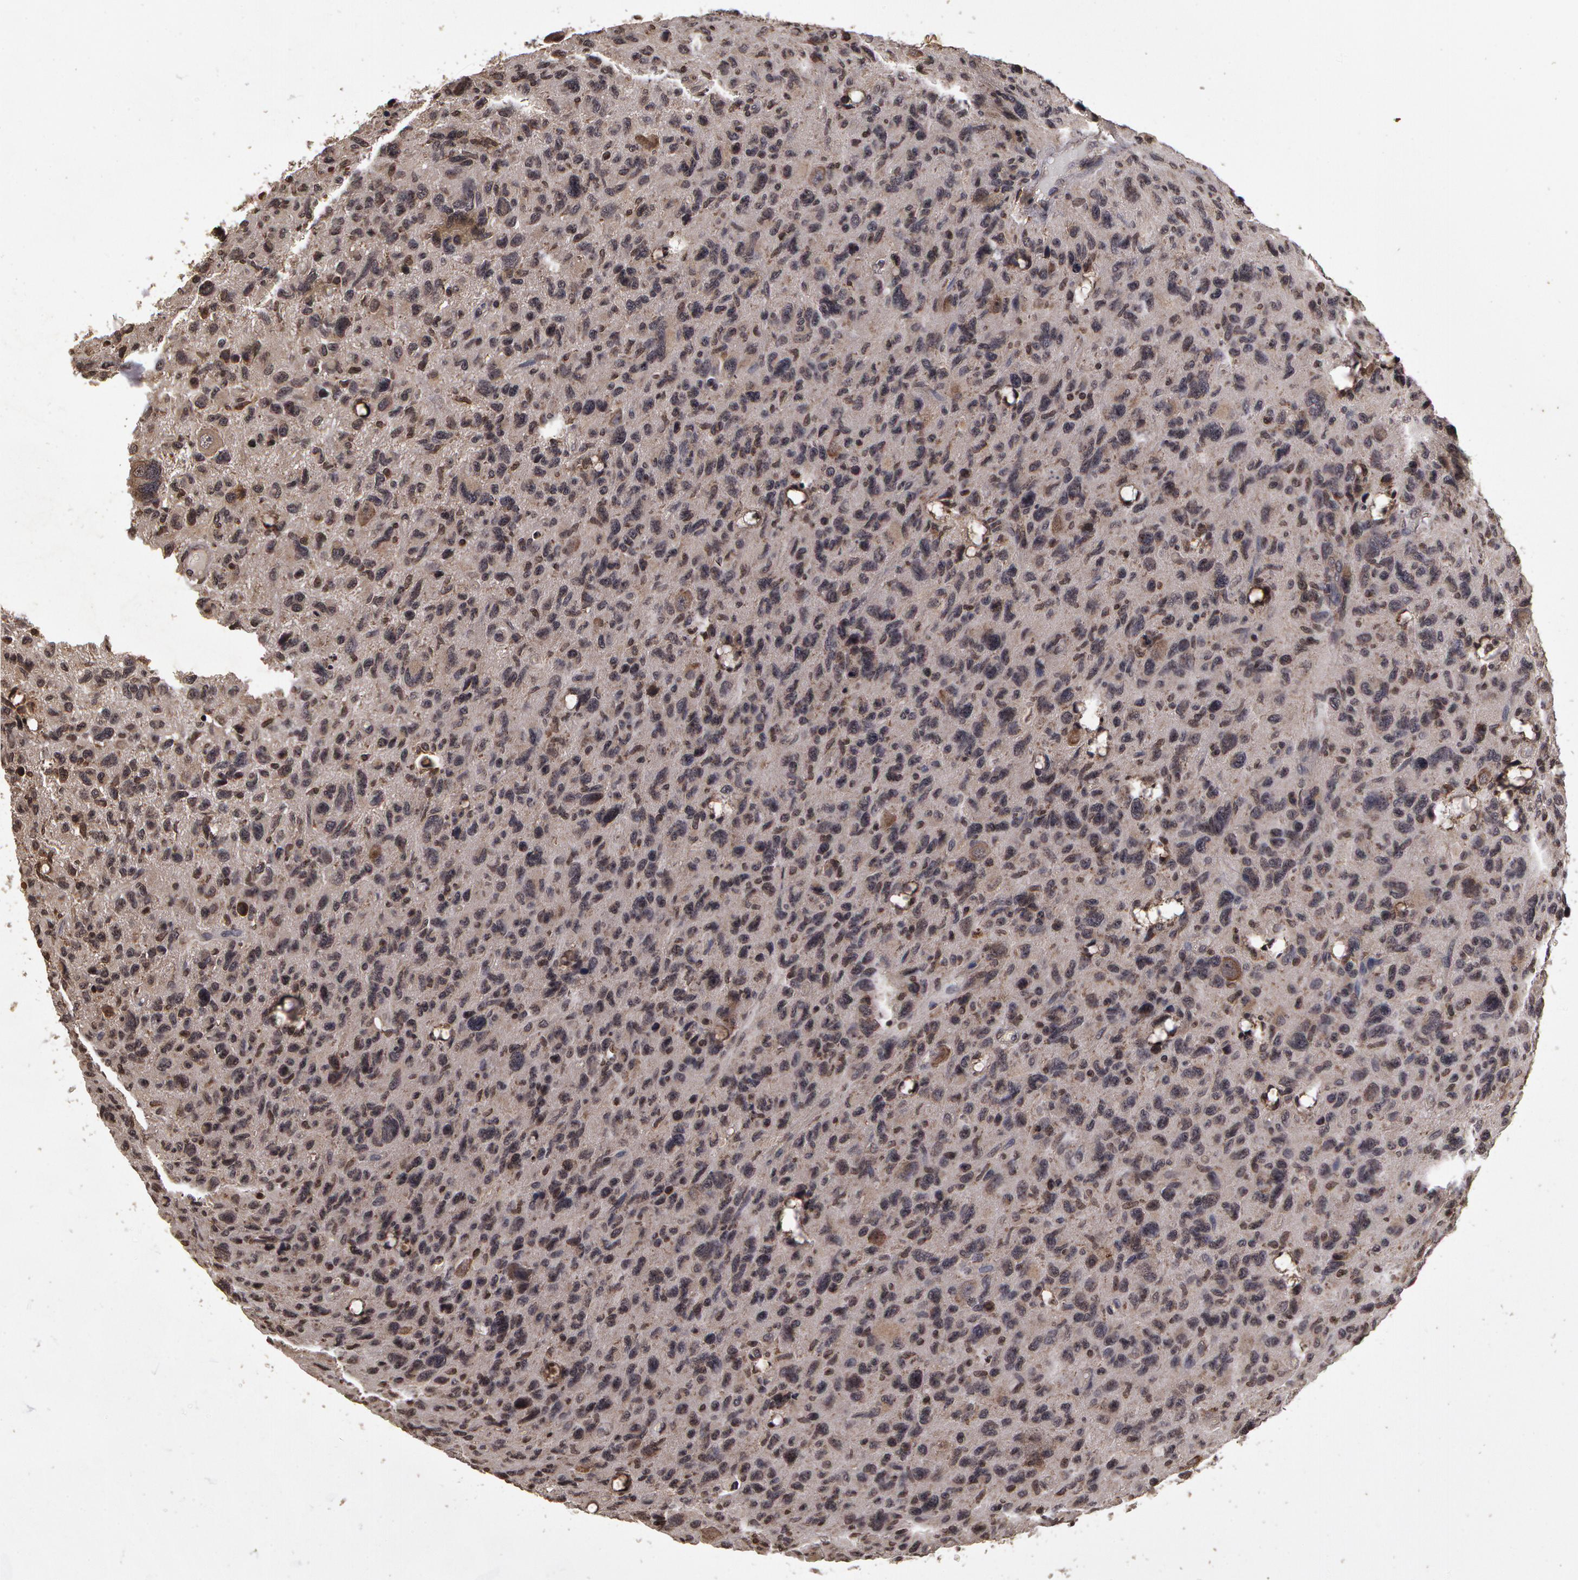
{"staining": {"intensity": "negative", "quantity": "none", "location": "none"}, "tissue": "glioma", "cell_type": "Tumor cells", "image_type": "cancer", "snomed": [{"axis": "morphology", "description": "Glioma, malignant, High grade"}, {"axis": "topography", "description": "Brain"}], "caption": "Protein analysis of malignant glioma (high-grade) reveals no significant positivity in tumor cells.", "gene": "CALR", "patient": {"sex": "female", "age": 60}}